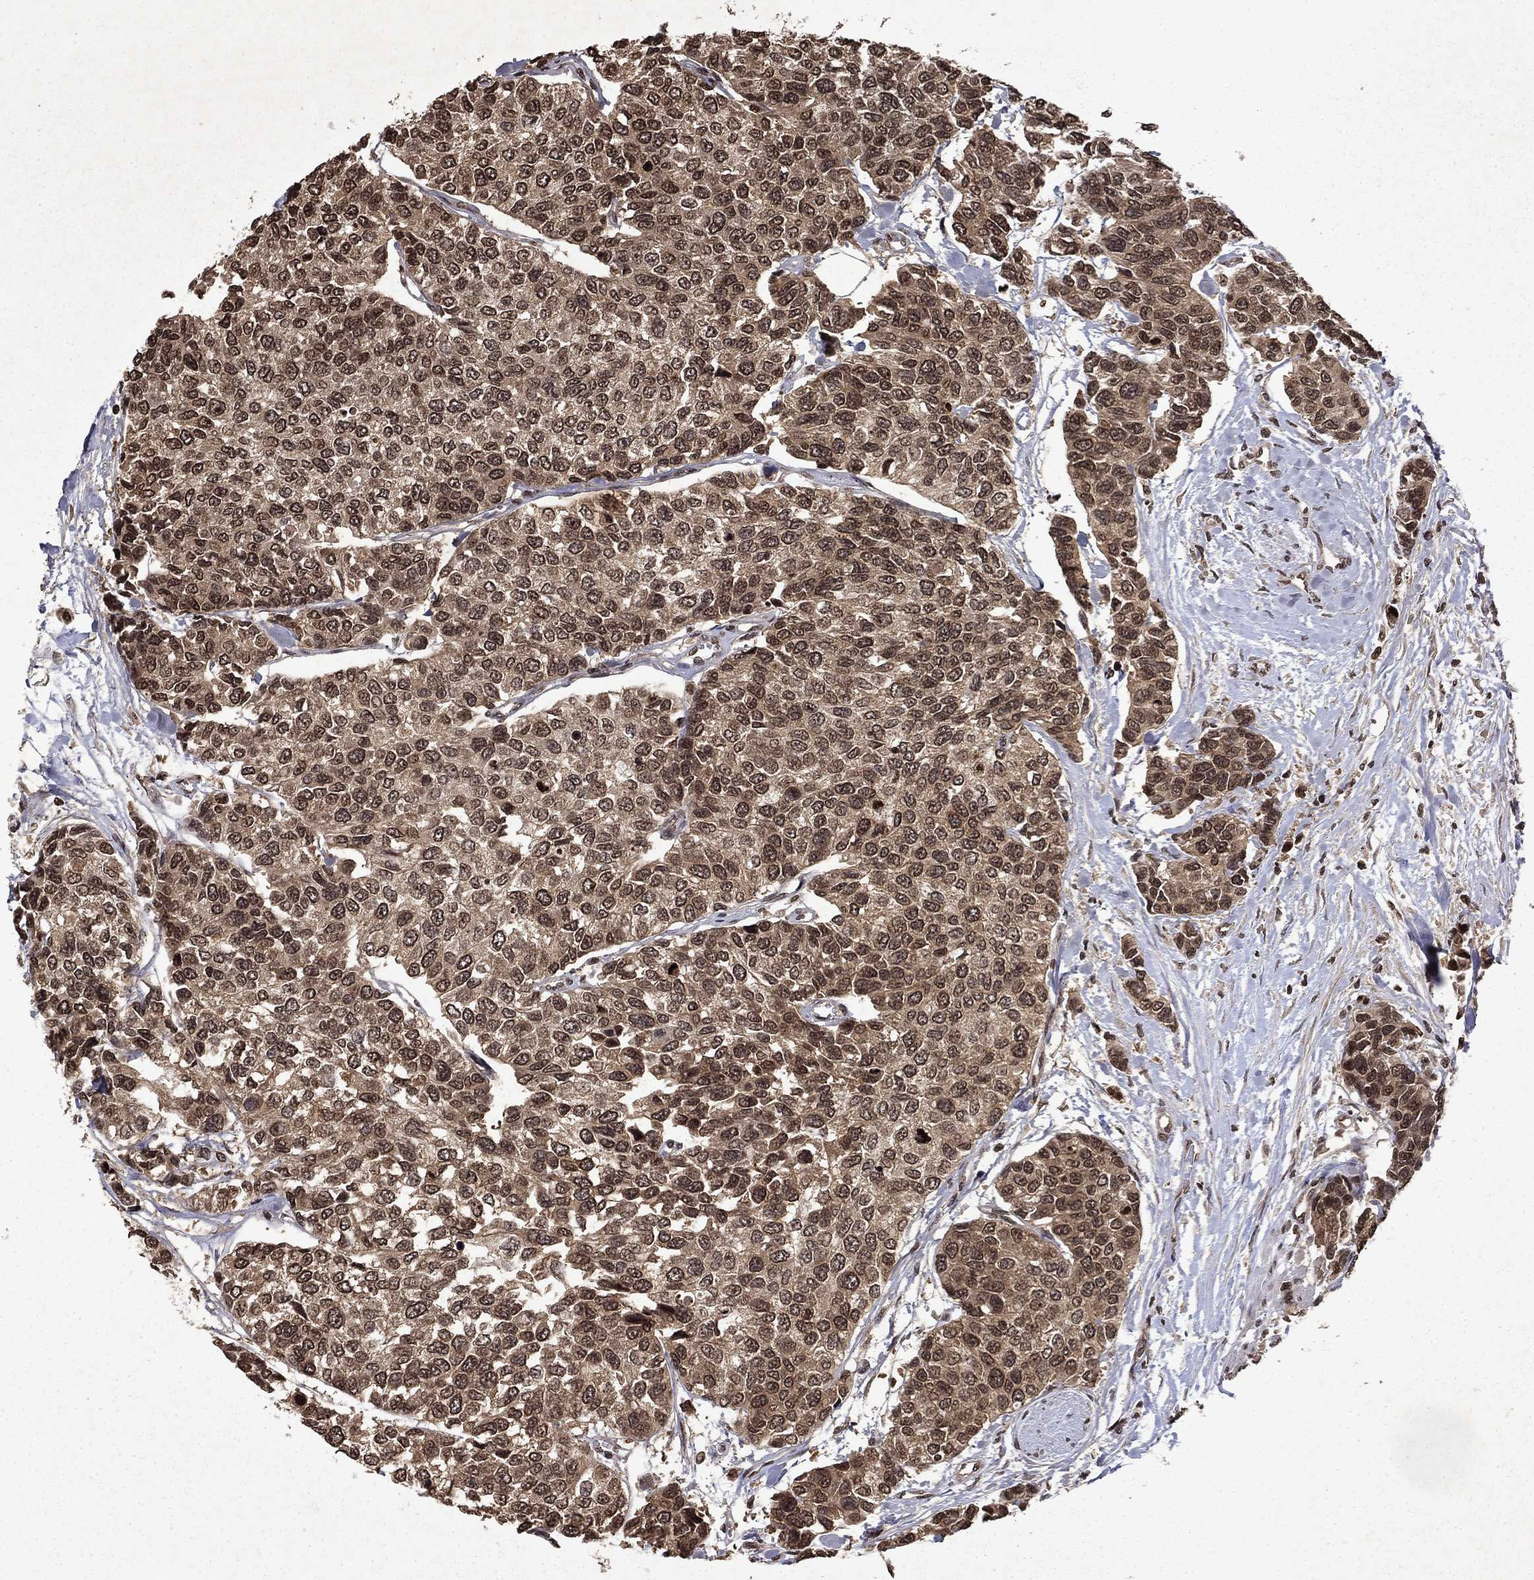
{"staining": {"intensity": "moderate", "quantity": ">75%", "location": "cytoplasmic/membranous,nuclear"}, "tissue": "urothelial cancer", "cell_type": "Tumor cells", "image_type": "cancer", "snomed": [{"axis": "morphology", "description": "Urothelial carcinoma, High grade"}, {"axis": "topography", "description": "Urinary bladder"}], "caption": "Human urothelial cancer stained with a brown dye demonstrates moderate cytoplasmic/membranous and nuclear positive expression in approximately >75% of tumor cells.", "gene": "PIN4", "patient": {"sex": "male", "age": 77}}